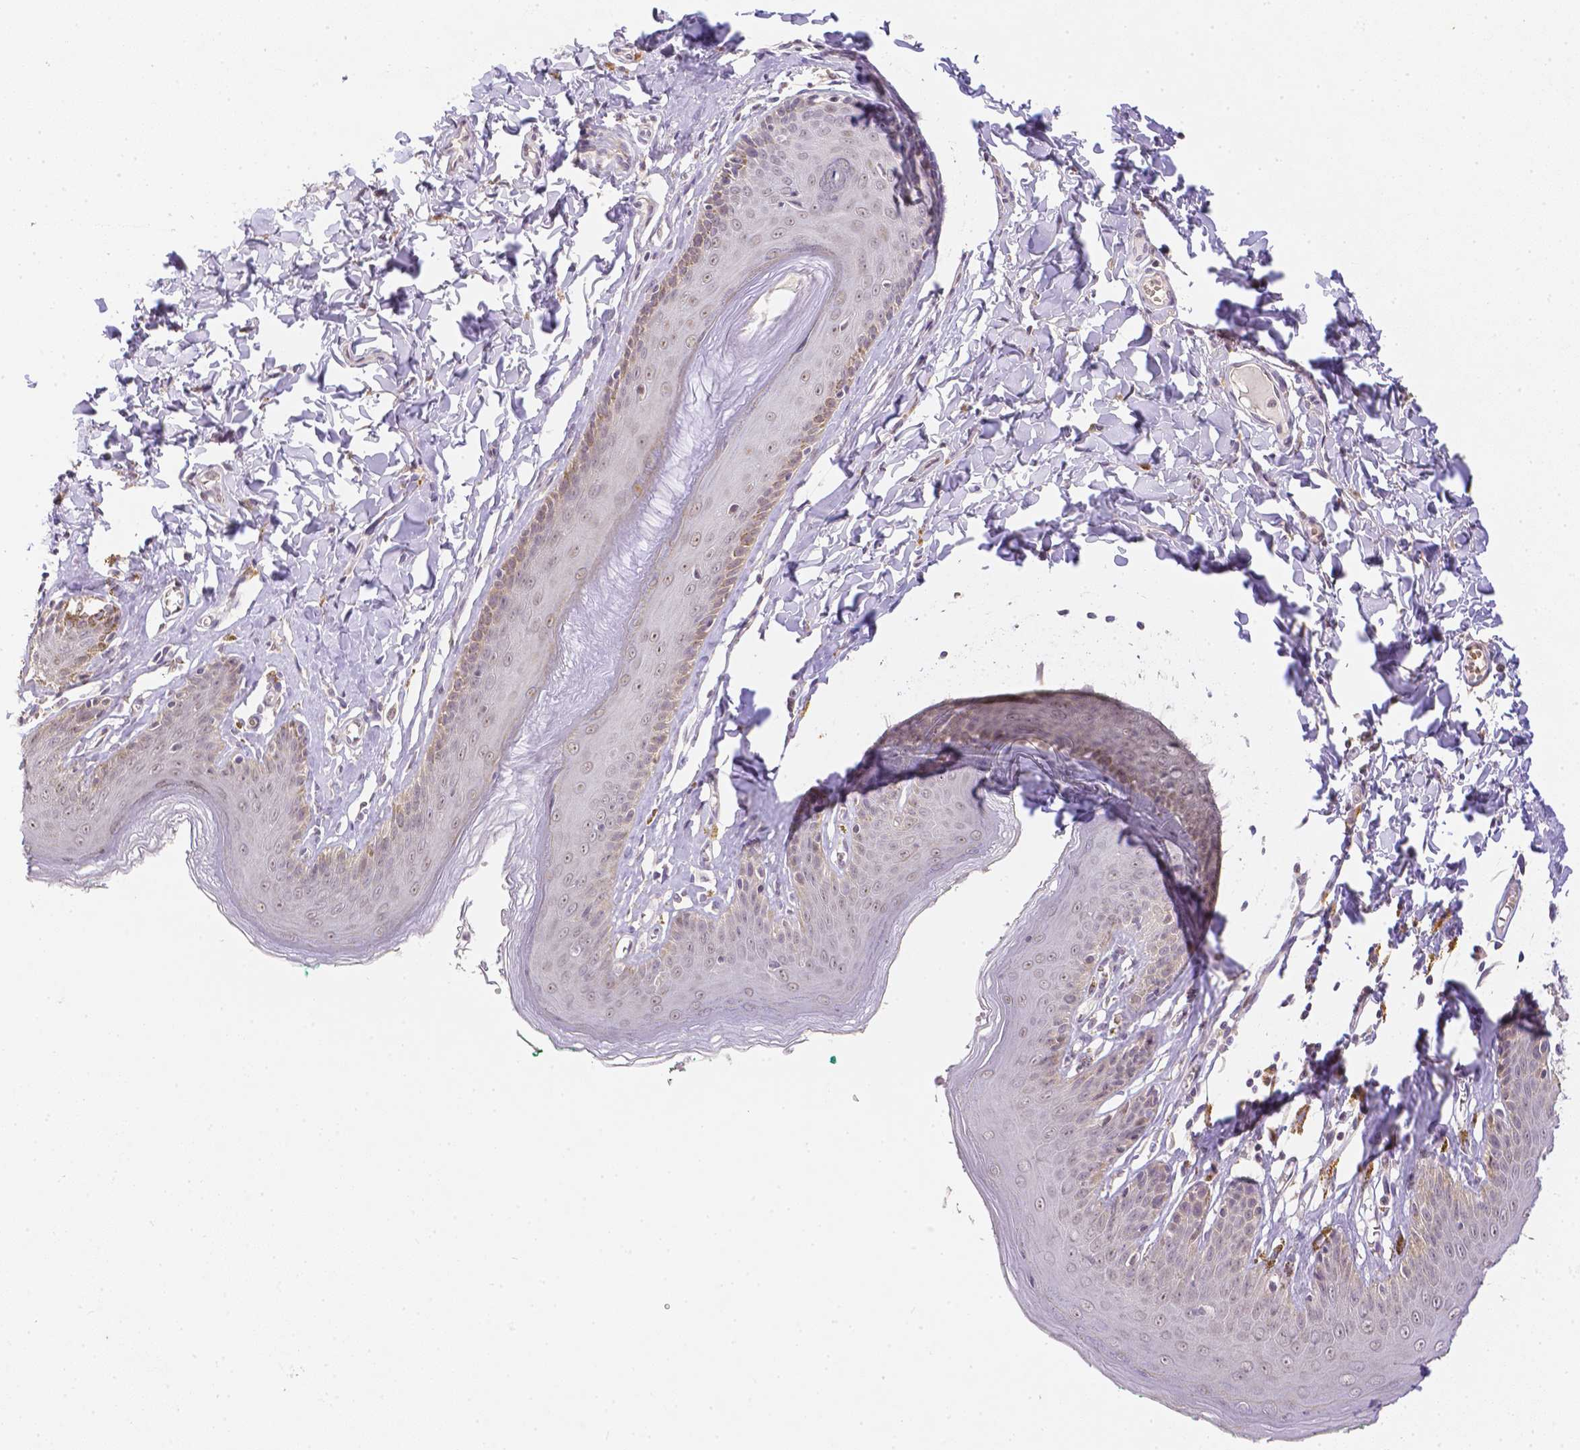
{"staining": {"intensity": "weak", "quantity": "<25%", "location": "cytoplasmic/membranous,nuclear"}, "tissue": "skin", "cell_type": "Epidermal cells", "image_type": "normal", "snomed": [{"axis": "morphology", "description": "Normal tissue, NOS"}, {"axis": "topography", "description": "Vulva"}, {"axis": "topography", "description": "Peripheral nerve tissue"}], "caption": "High power microscopy photomicrograph of an IHC histopathology image of benign skin, revealing no significant staining in epidermal cells. (DAB immunohistochemistry (IHC) with hematoxylin counter stain).", "gene": "ZNF280B", "patient": {"sex": "female", "age": 66}}